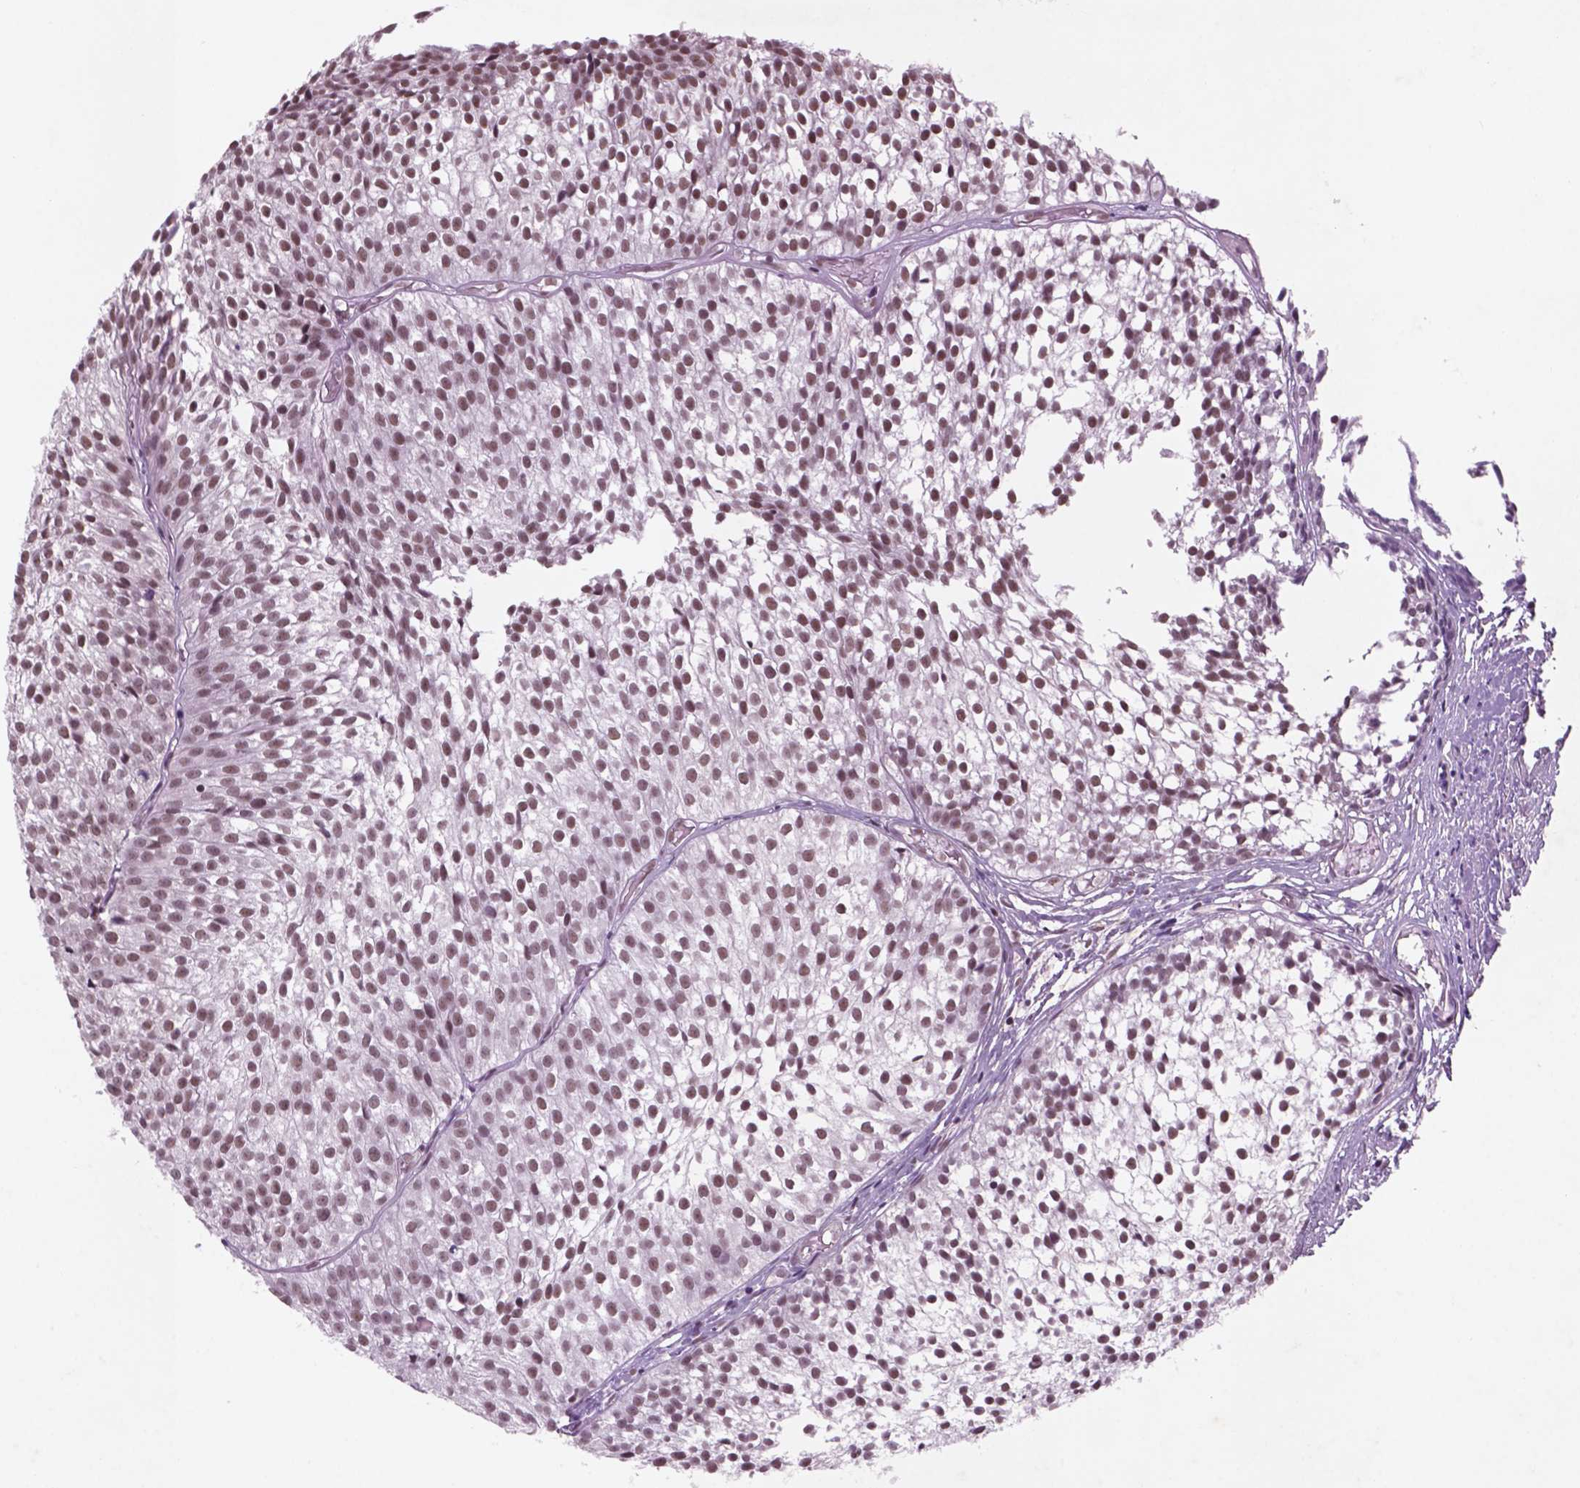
{"staining": {"intensity": "moderate", "quantity": ">75%", "location": "nuclear"}, "tissue": "urothelial cancer", "cell_type": "Tumor cells", "image_type": "cancer", "snomed": [{"axis": "morphology", "description": "Urothelial carcinoma, Low grade"}, {"axis": "topography", "description": "Urinary bladder"}], "caption": "Moderate nuclear positivity for a protein is present in approximately >75% of tumor cells of urothelial cancer using IHC.", "gene": "CTR9", "patient": {"sex": "male", "age": 63}}